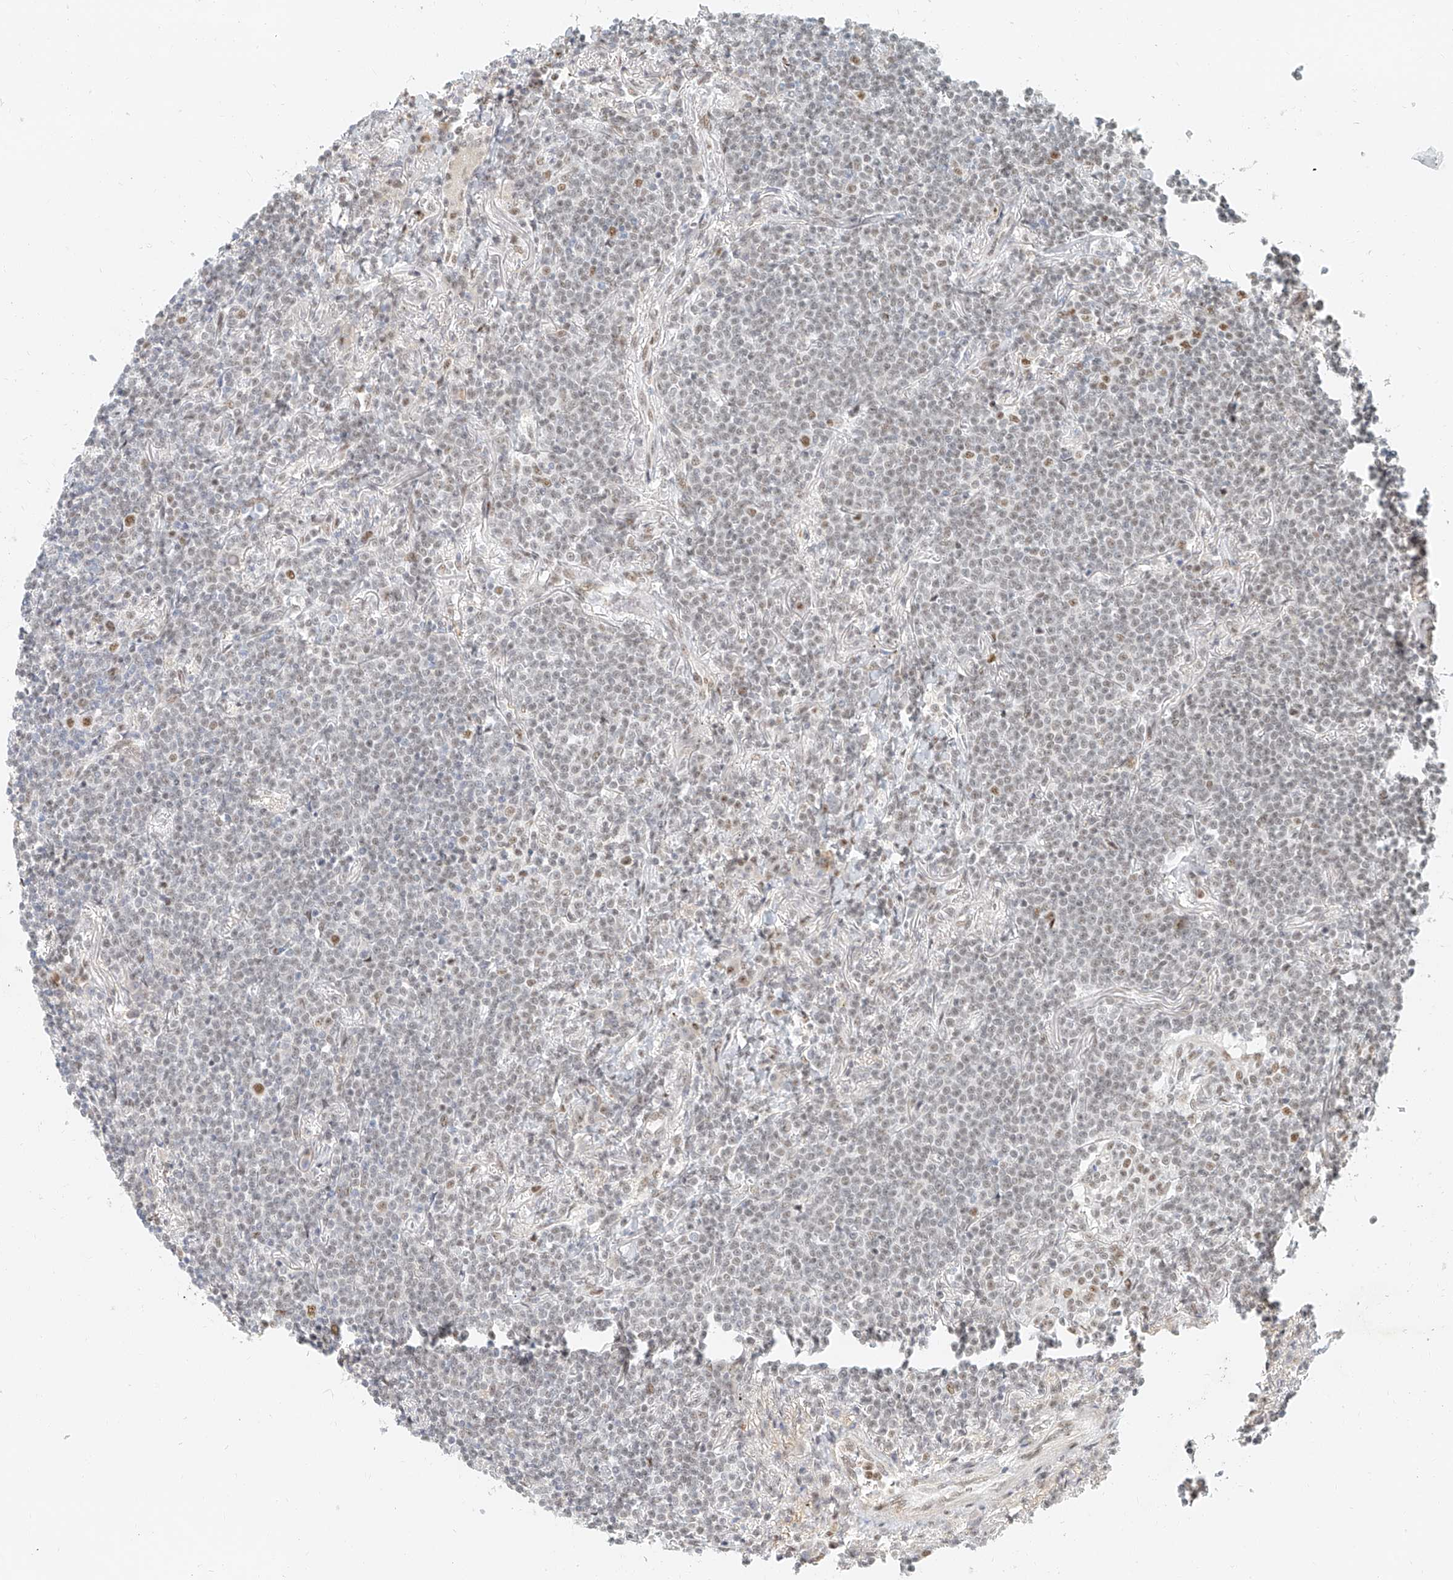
{"staining": {"intensity": "moderate", "quantity": "<25%", "location": "nuclear"}, "tissue": "lymphoma", "cell_type": "Tumor cells", "image_type": "cancer", "snomed": [{"axis": "morphology", "description": "Malignant lymphoma, non-Hodgkin's type, Low grade"}, {"axis": "topography", "description": "Lung"}], "caption": "Approximately <25% of tumor cells in malignant lymphoma, non-Hodgkin's type (low-grade) reveal moderate nuclear protein staining as visualized by brown immunohistochemical staining.", "gene": "CXorf58", "patient": {"sex": "female", "age": 71}}